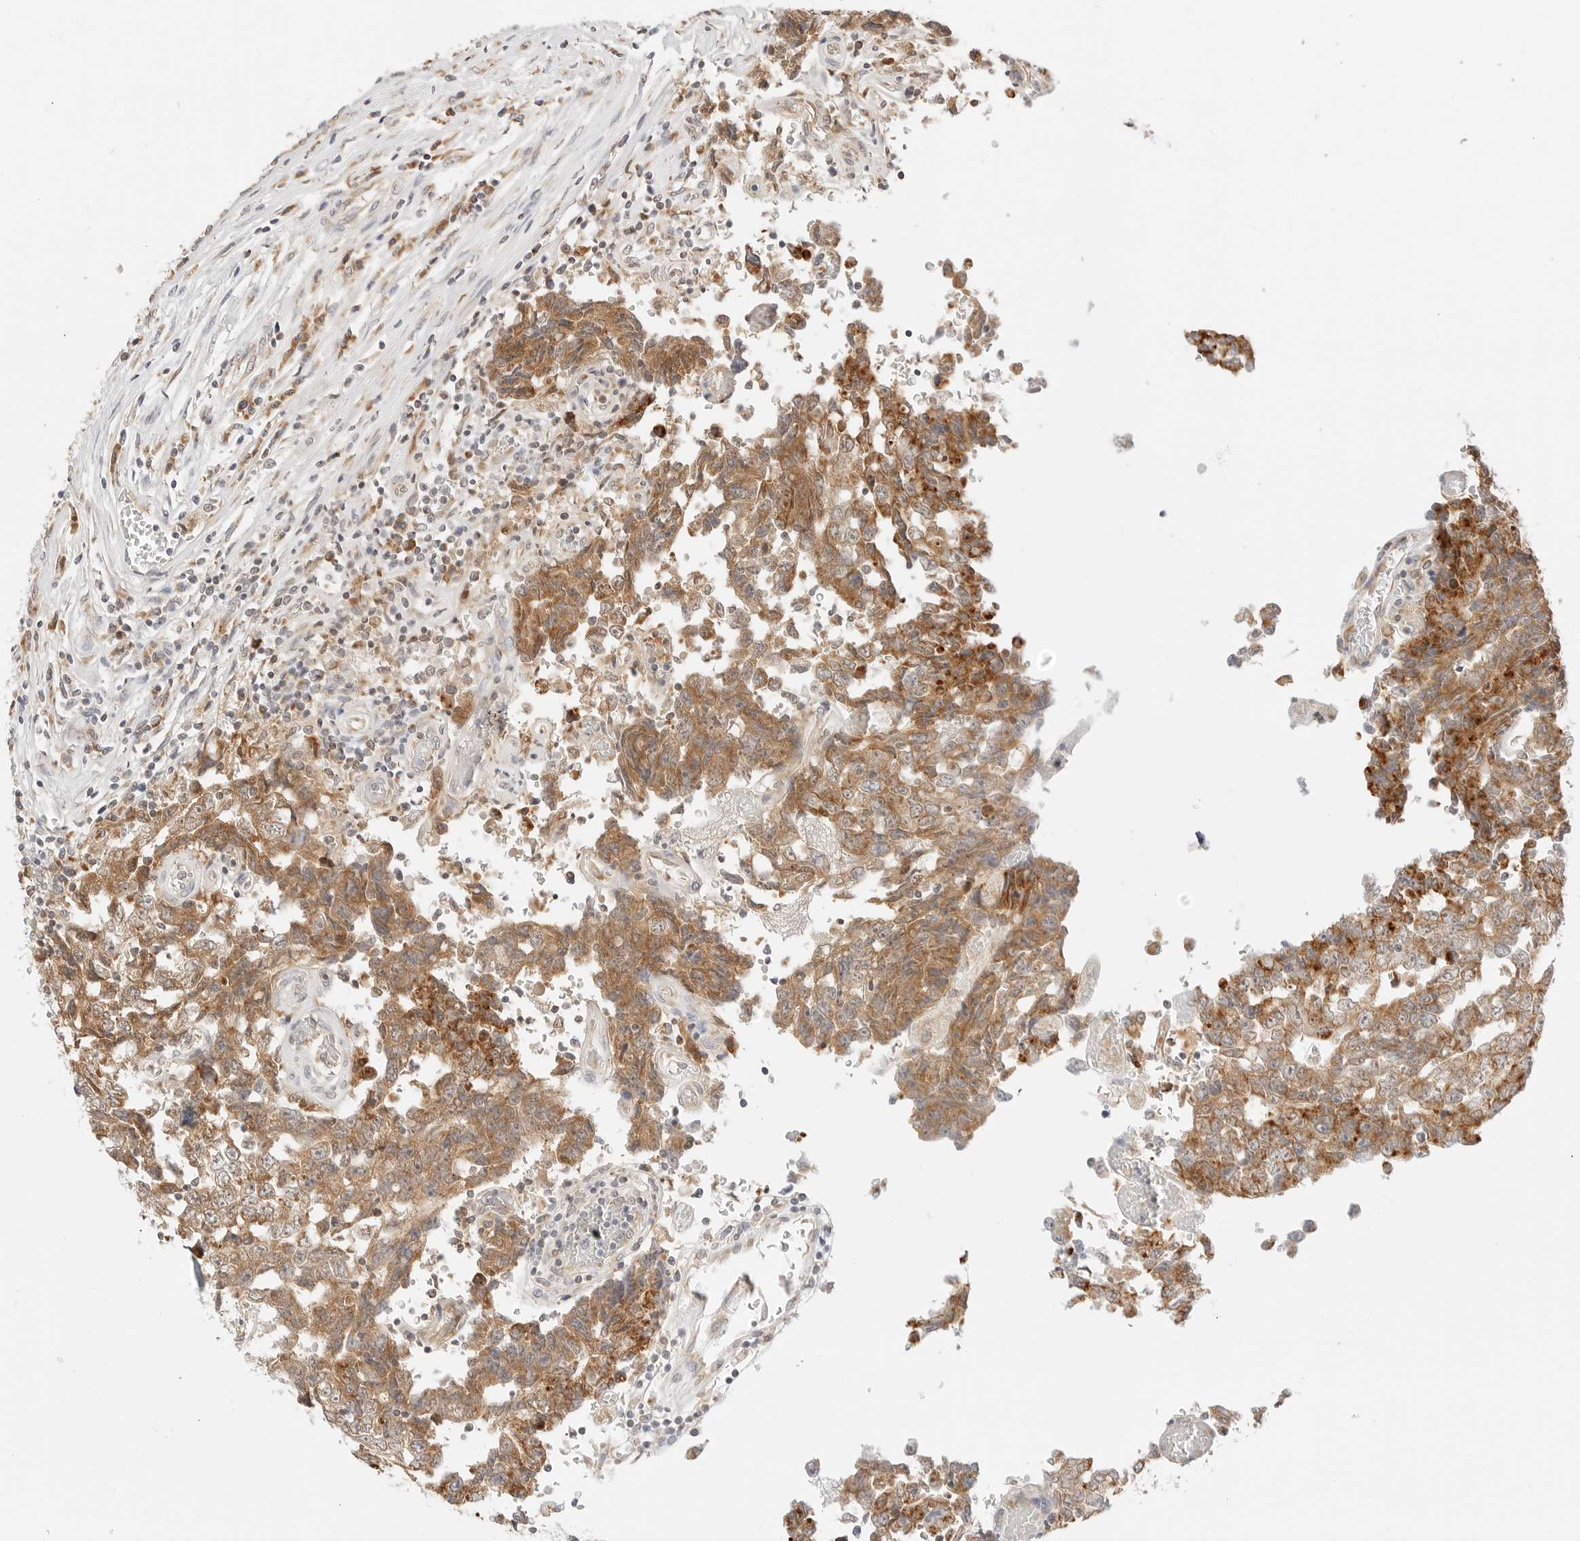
{"staining": {"intensity": "moderate", "quantity": ">75%", "location": "cytoplasmic/membranous"}, "tissue": "testis cancer", "cell_type": "Tumor cells", "image_type": "cancer", "snomed": [{"axis": "morphology", "description": "Carcinoma, Embryonal, NOS"}, {"axis": "topography", "description": "Testis"}], "caption": "DAB (3,3'-diaminobenzidine) immunohistochemical staining of testis embryonal carcinoma shows moderate cytoplasmic/membranous protein positivity in approximately >75% of tumor cells.", "gene": "ERO1B", "patient": {"sex": "male", "age": 26}}